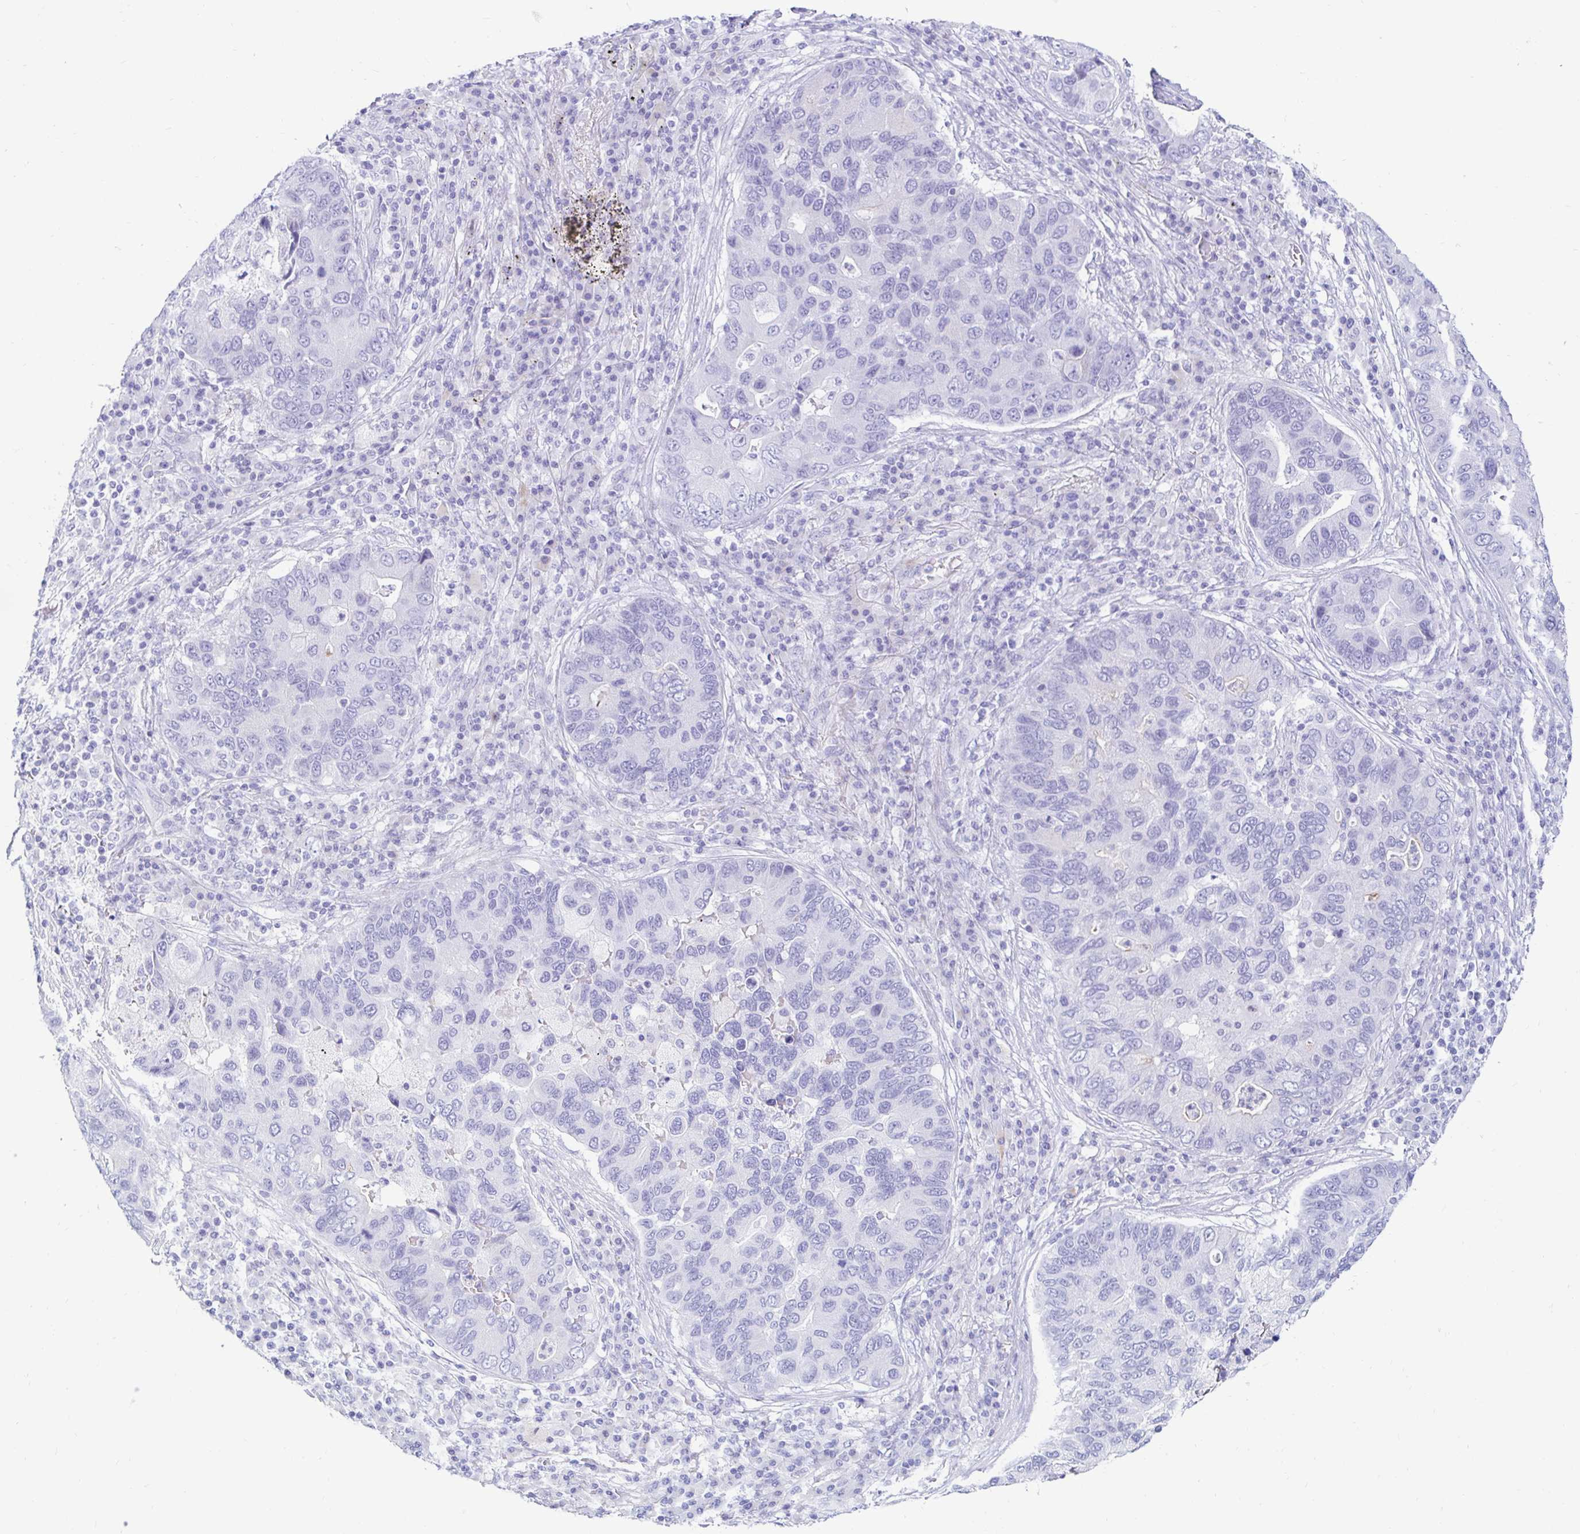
{"staining": {"intensity": "negative", "quantity": "none", "location": "none"}, "tissue": "lung cancer", "cell_type": "Tumor cells", "image_type": "cancer", "snomed": [{"axis": "morphology", "description": "Adenocarcinoma, NOS"}, {"axis": "morphology", "description": "Adenocarcinoma, metastatic, NOS"}, {"axis": "topography", "description": "Lymph node"}, {"axis": "topography", "description": "Lung"}], "caption": "Immunohistochemical staining of human lung cancer (metastatic adenocarcinoma) shows no significant expression in tumor cells.", "gene": "BEST1", "patient": {"sex": "female", "age": 54}}